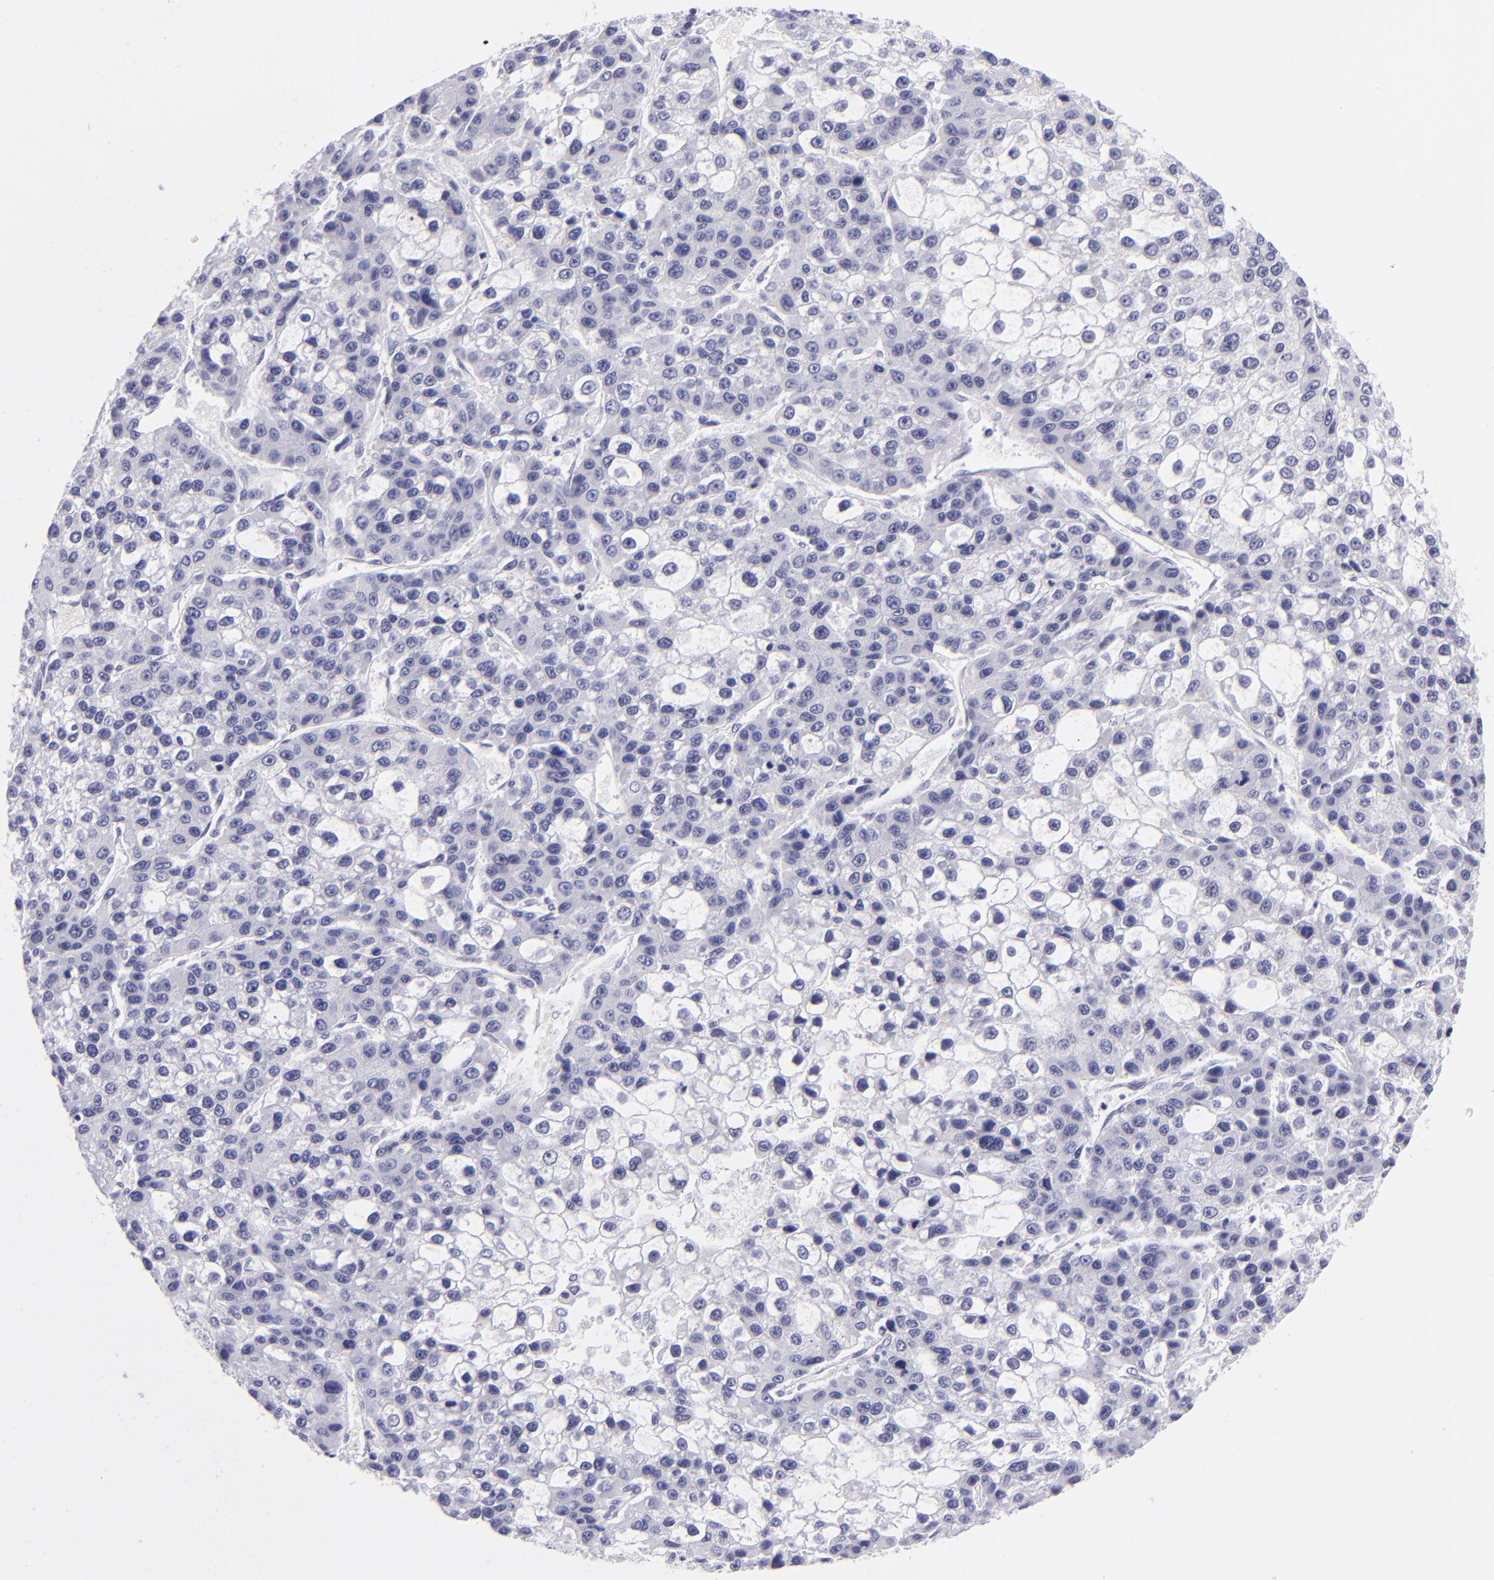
{"staining": {"intensity": "negative", "quantity": "none", "location": "none"}, "tissue": "liver cancer", "cell_type": "Tumor cells", "image_type": "cancer", "snomed": [{"axis": "morphology", "description": "Carcinoma, Hepatocellular, NOS"}, {"axis": "topography", "description": "Liver"}], "caption": "The micrograph exhibits no significant staining in tumor cells of liver cancer. (DAB (3,3'-diaminobenzidine) immunohistochemistry visualized using brightfield microscopy, high magnification).", "gene": "PVALB", "patient": {"sex": "female", "age": 66}}